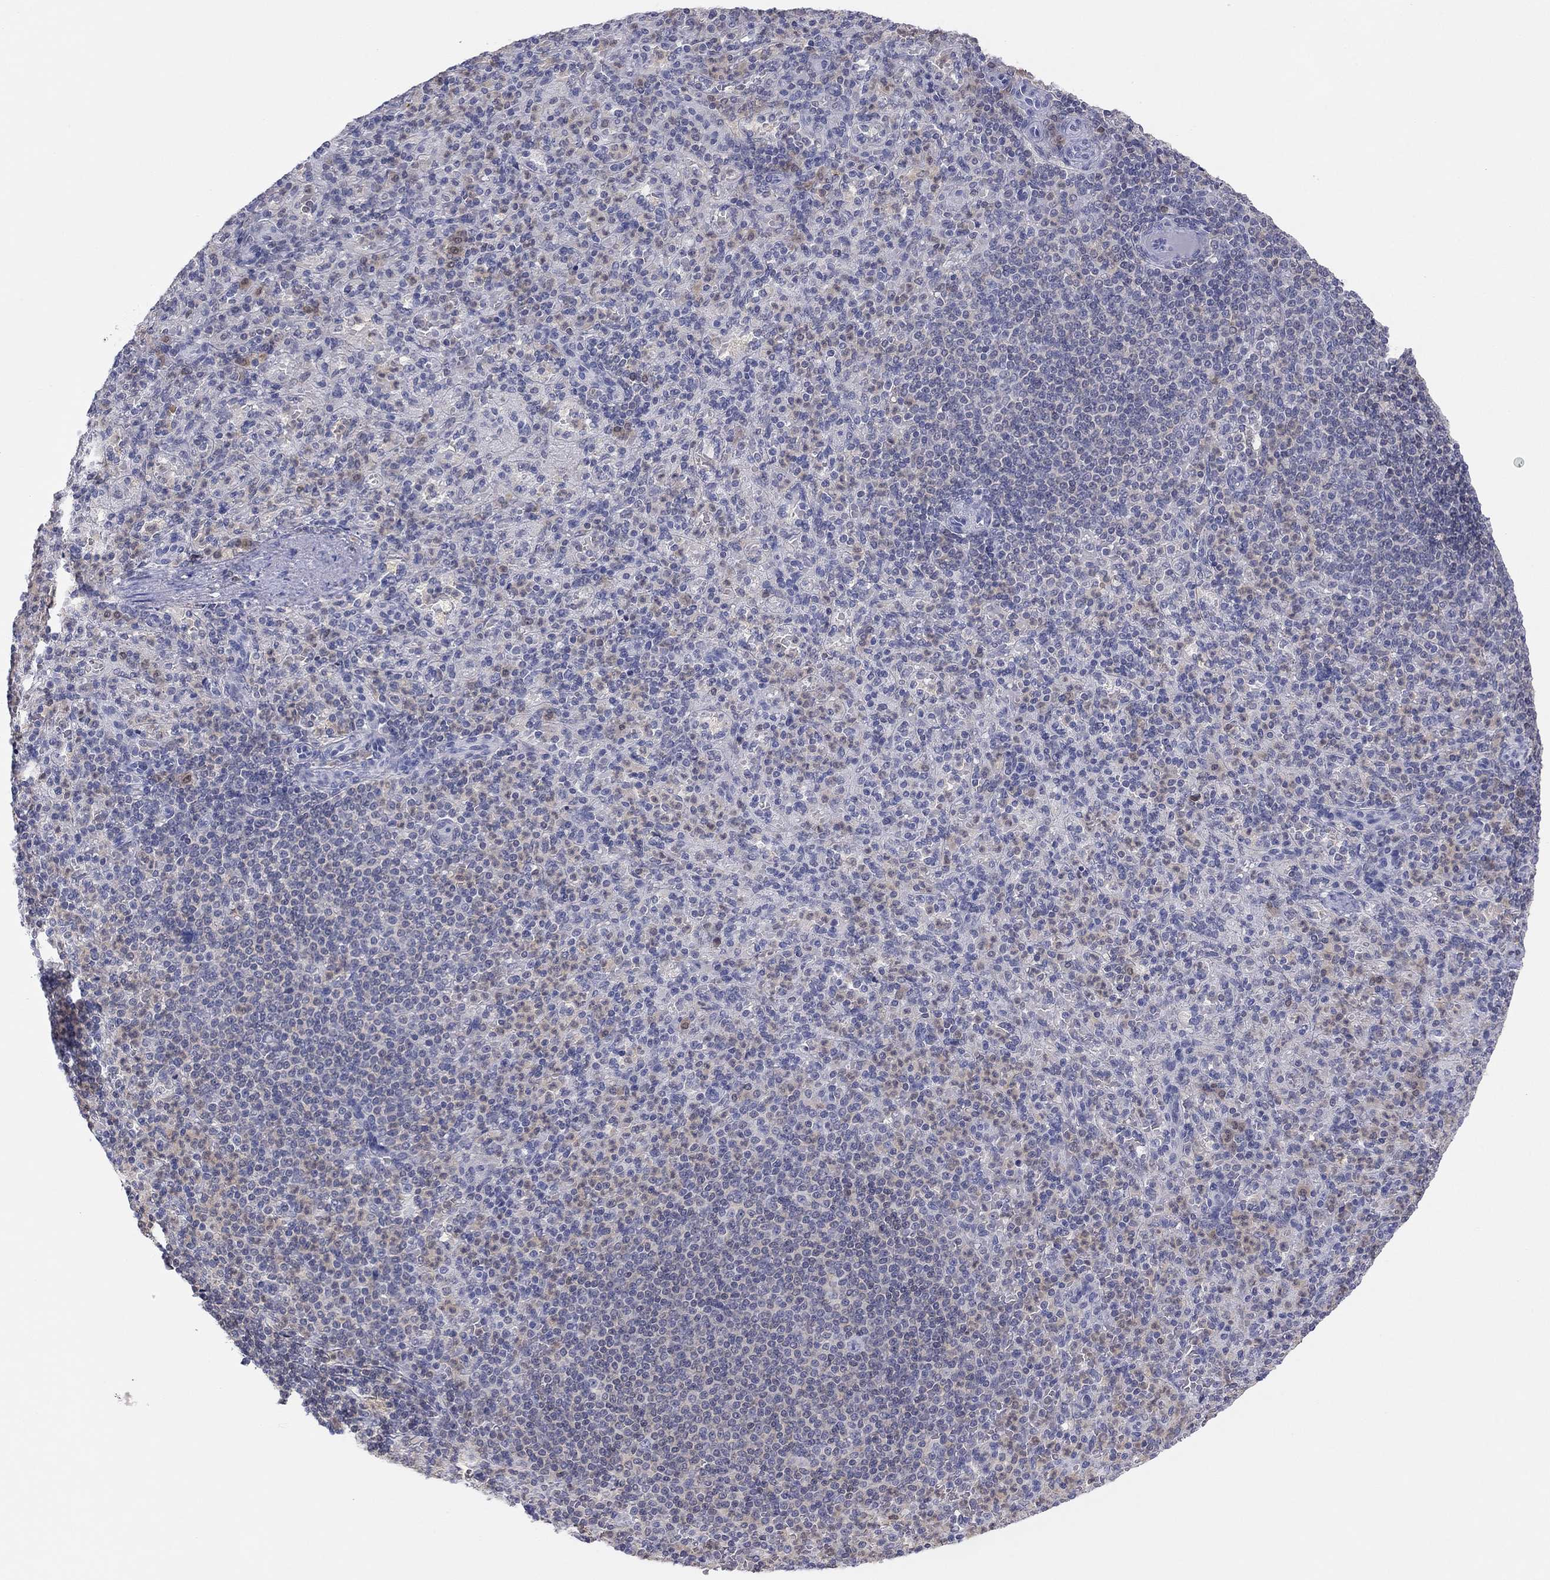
{"staining": {"intensity": "weak", "quantity": "25%-75%", "location": "cytoplasmic/membranous"}, "tissue": "spleen", "cell_type": "Cells in red pulp", "image_type": "normal", "snomed": [{"axis": "morphology", "description": "Normal tissue, NOS"}, {"axis": "topography", "description": "Spleen"}], "caption": "The photomicrograph displays immunohistochemical staining of unremarkable spleen. There is weak cytoplasmic/membranous expression is appreciated in about 25%-75% of cells in red pulp.", "gene": "PDXK", "patient": {"sex": "female", "age": 74}}